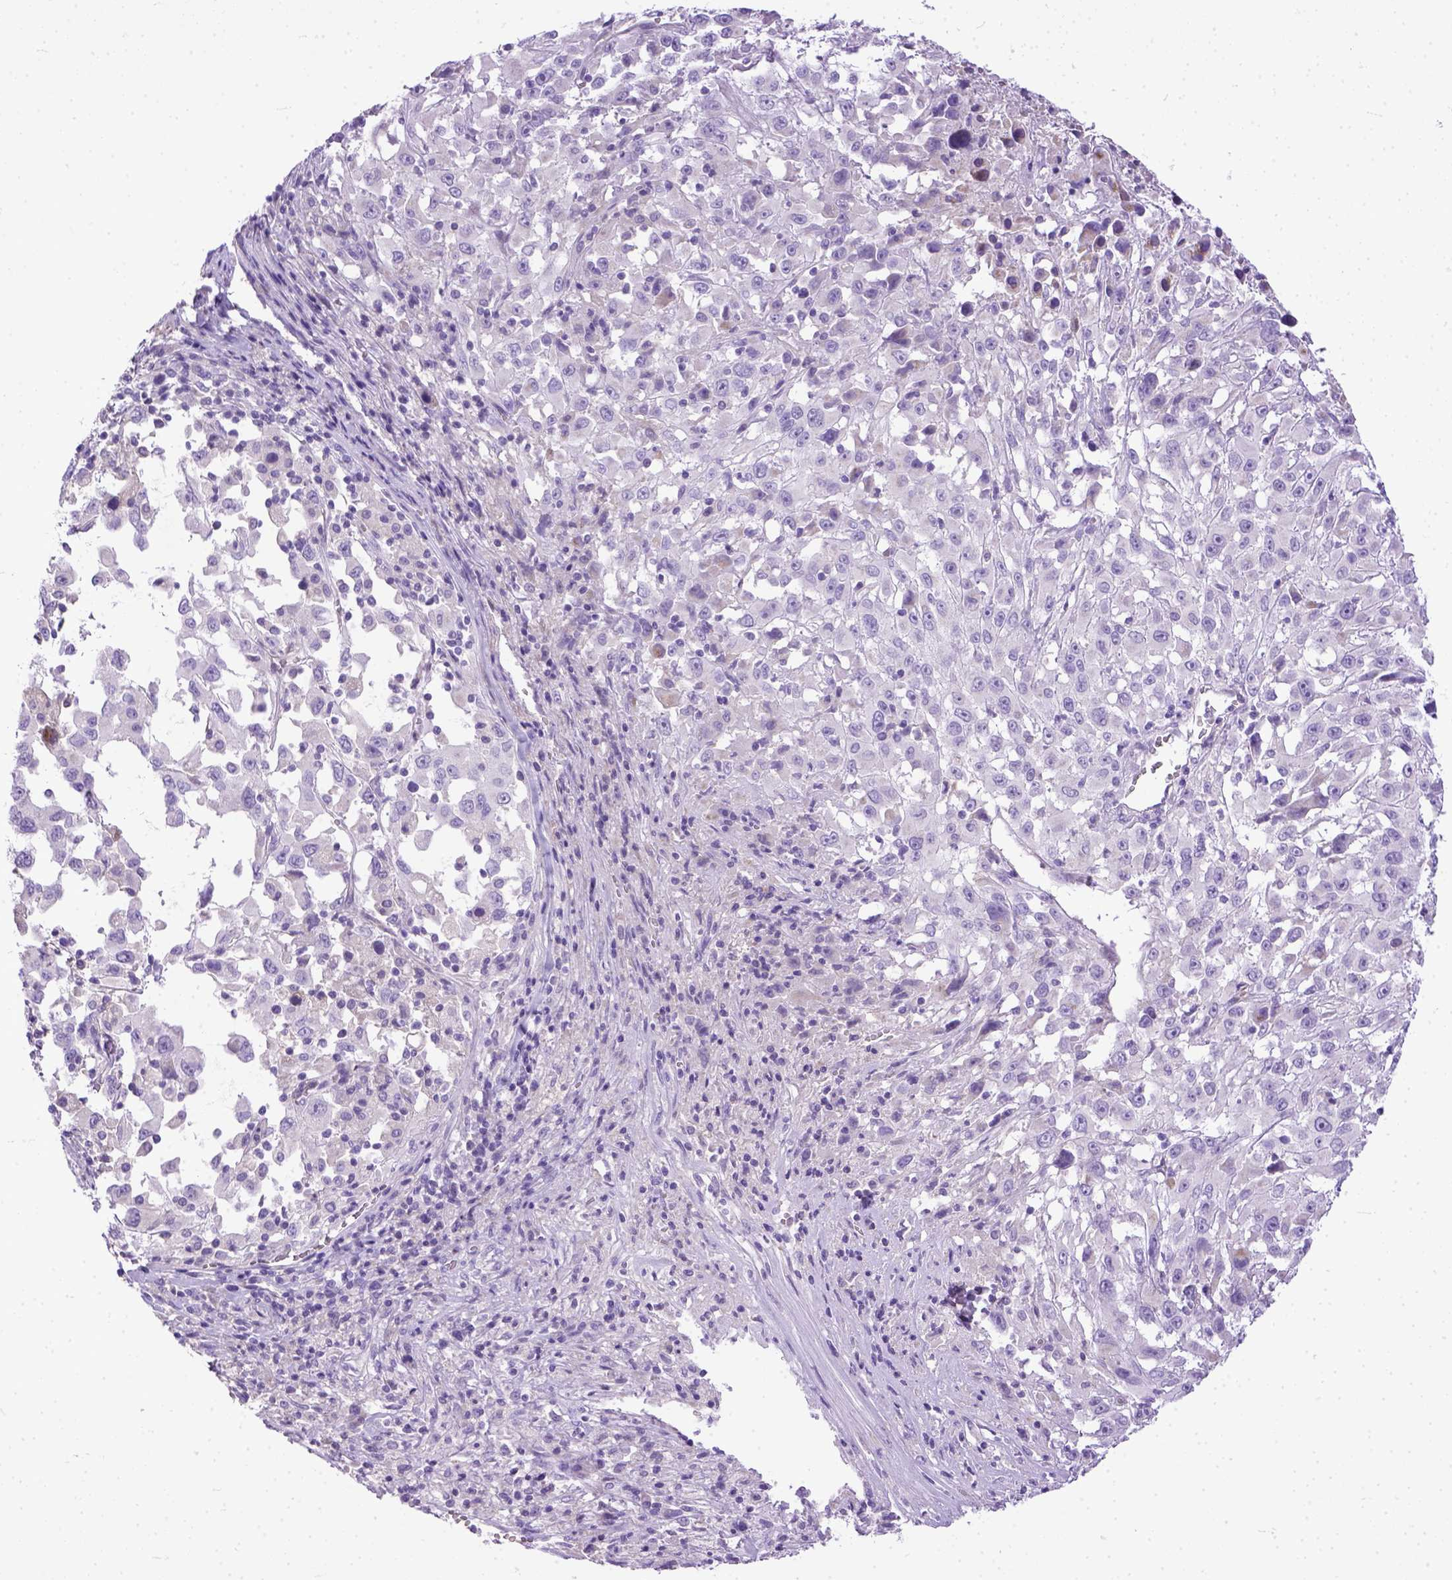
{"staining": {"intensity": "negative", "quantity": "none", "location": "none"}, "tissue": "melanoma", "cell_type": "Tumor cells", "image_type": "cancer", "snomed": [{"axis": "morphology", "description": "Malignant melanoma, Metastatic site"}, {"axis": "topography", "description": "Soft tissue"}], "caption": "Tumor cells show no significant staining in malignant melanoma (metastatic site).", "gene": "PLK5", "patient": {"sex": "male", "age": 50}}